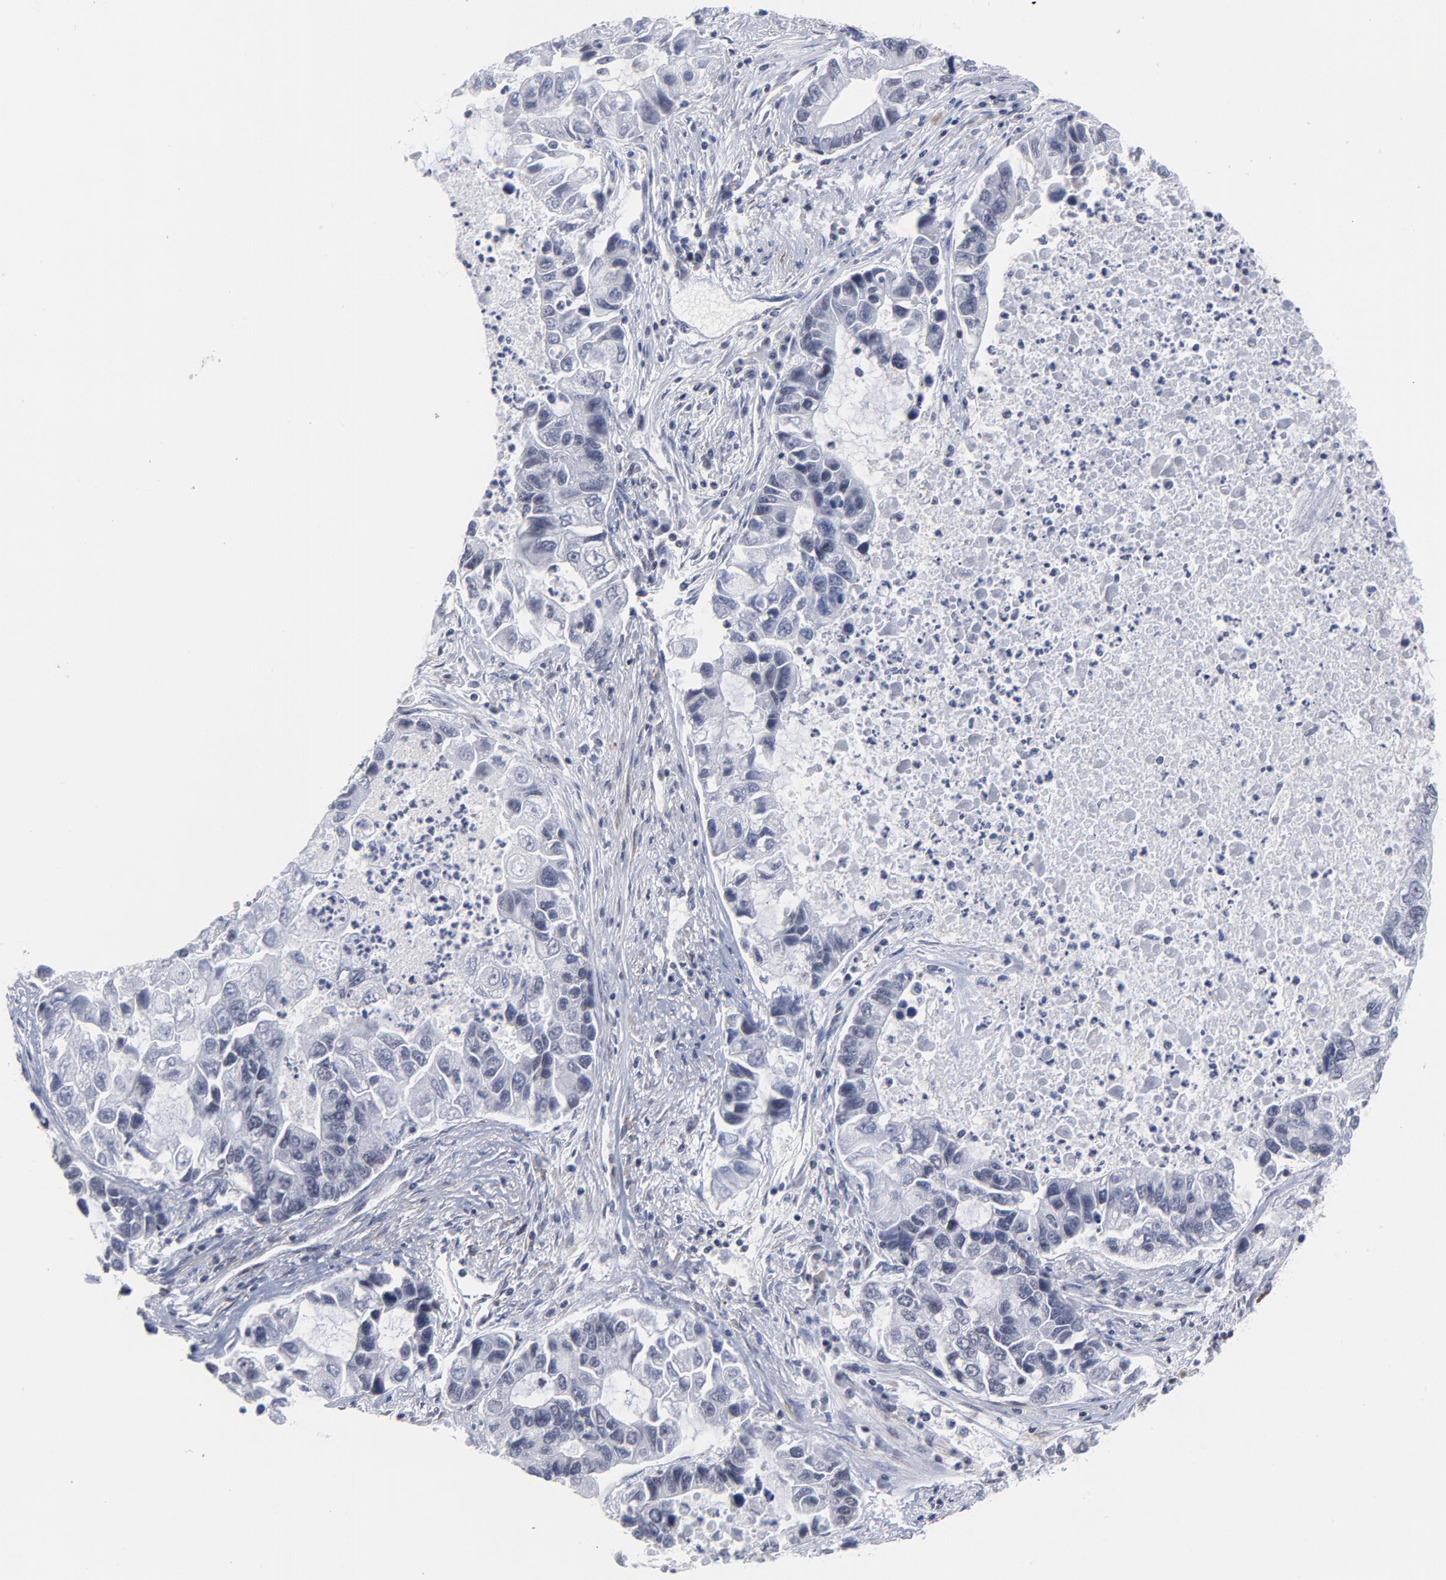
{"staining": {"intensity": "negative", "quantity": "none", "location": "none"}, "tissue": "lung cancer", "cell_type": "Tumor cells", "image_type": "cancer", "snomed": [{"axis": "morphology", "description": "Adenocarcinoma, NOS"}, {"axis": "topography", "description": "Lung"}], "caption": "Tumor cells show no significant expression in lung cancer. (DAB immunohistochemistry (IHC) visualized using brightfield microscopy, high magnification).", "gene": "CTCF", "patient": {"sex": "female", "age": 51}}